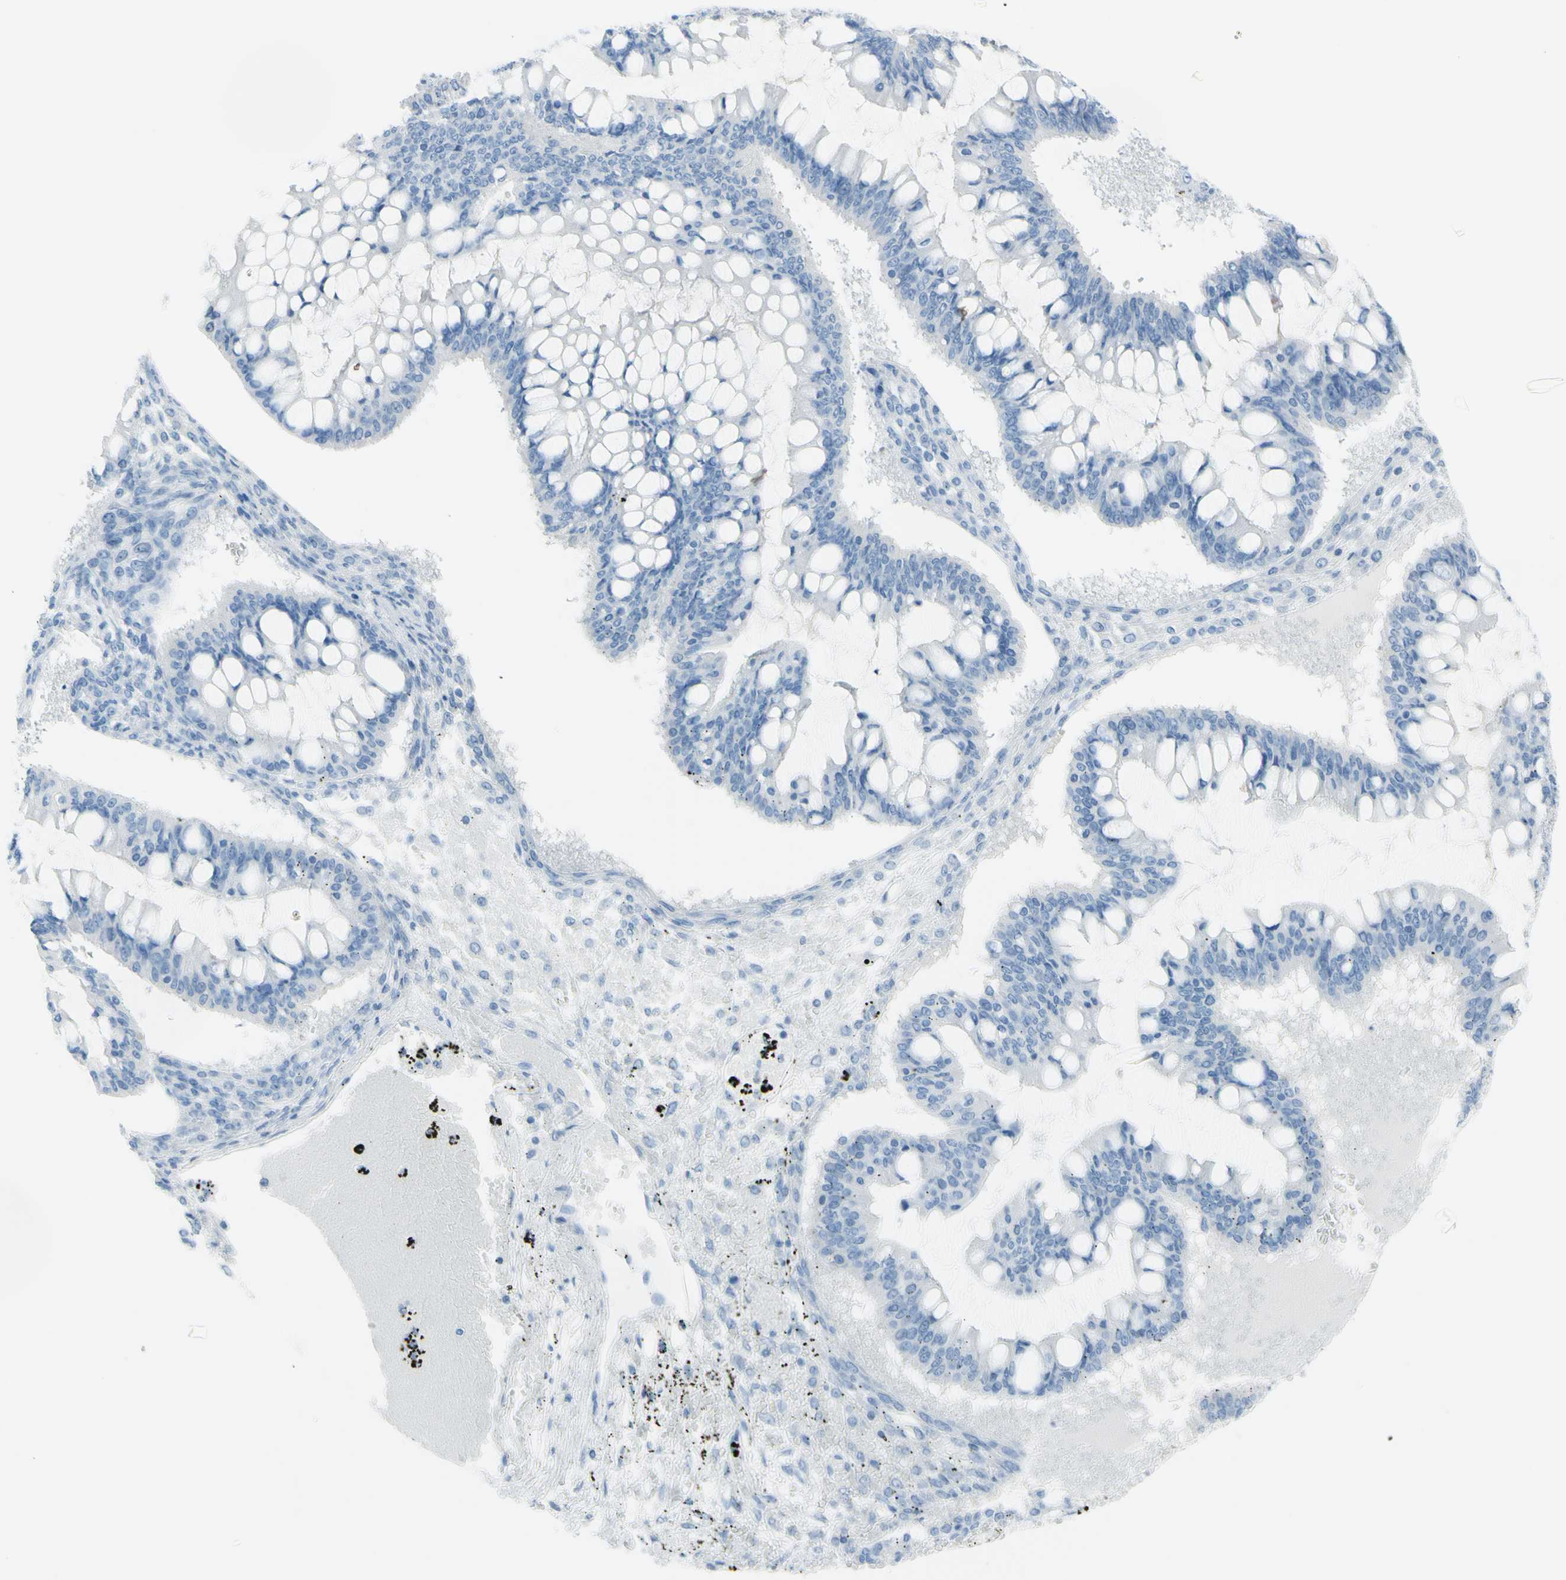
{"staining": {"intensity": "negative", "quantity": "none", "location": "none"}, "tissue": "ovarian cancer", "cell_type": "Tumor cells", "image_type": "cancer", "snomed": [{"axis": "morphology", "description": "Cystadenocarcinoma, mucinous, NOS"}, {"axis": "topography", "description": "Ovary"}], "caption": "Human ovarian cancer (mucinous cystadenocarcinoma) stained for a protein using IHC demonstrates no positivity in tumor cells.", "gene": "TFPI2", "patient": {"sex": "female", "age": 73}}